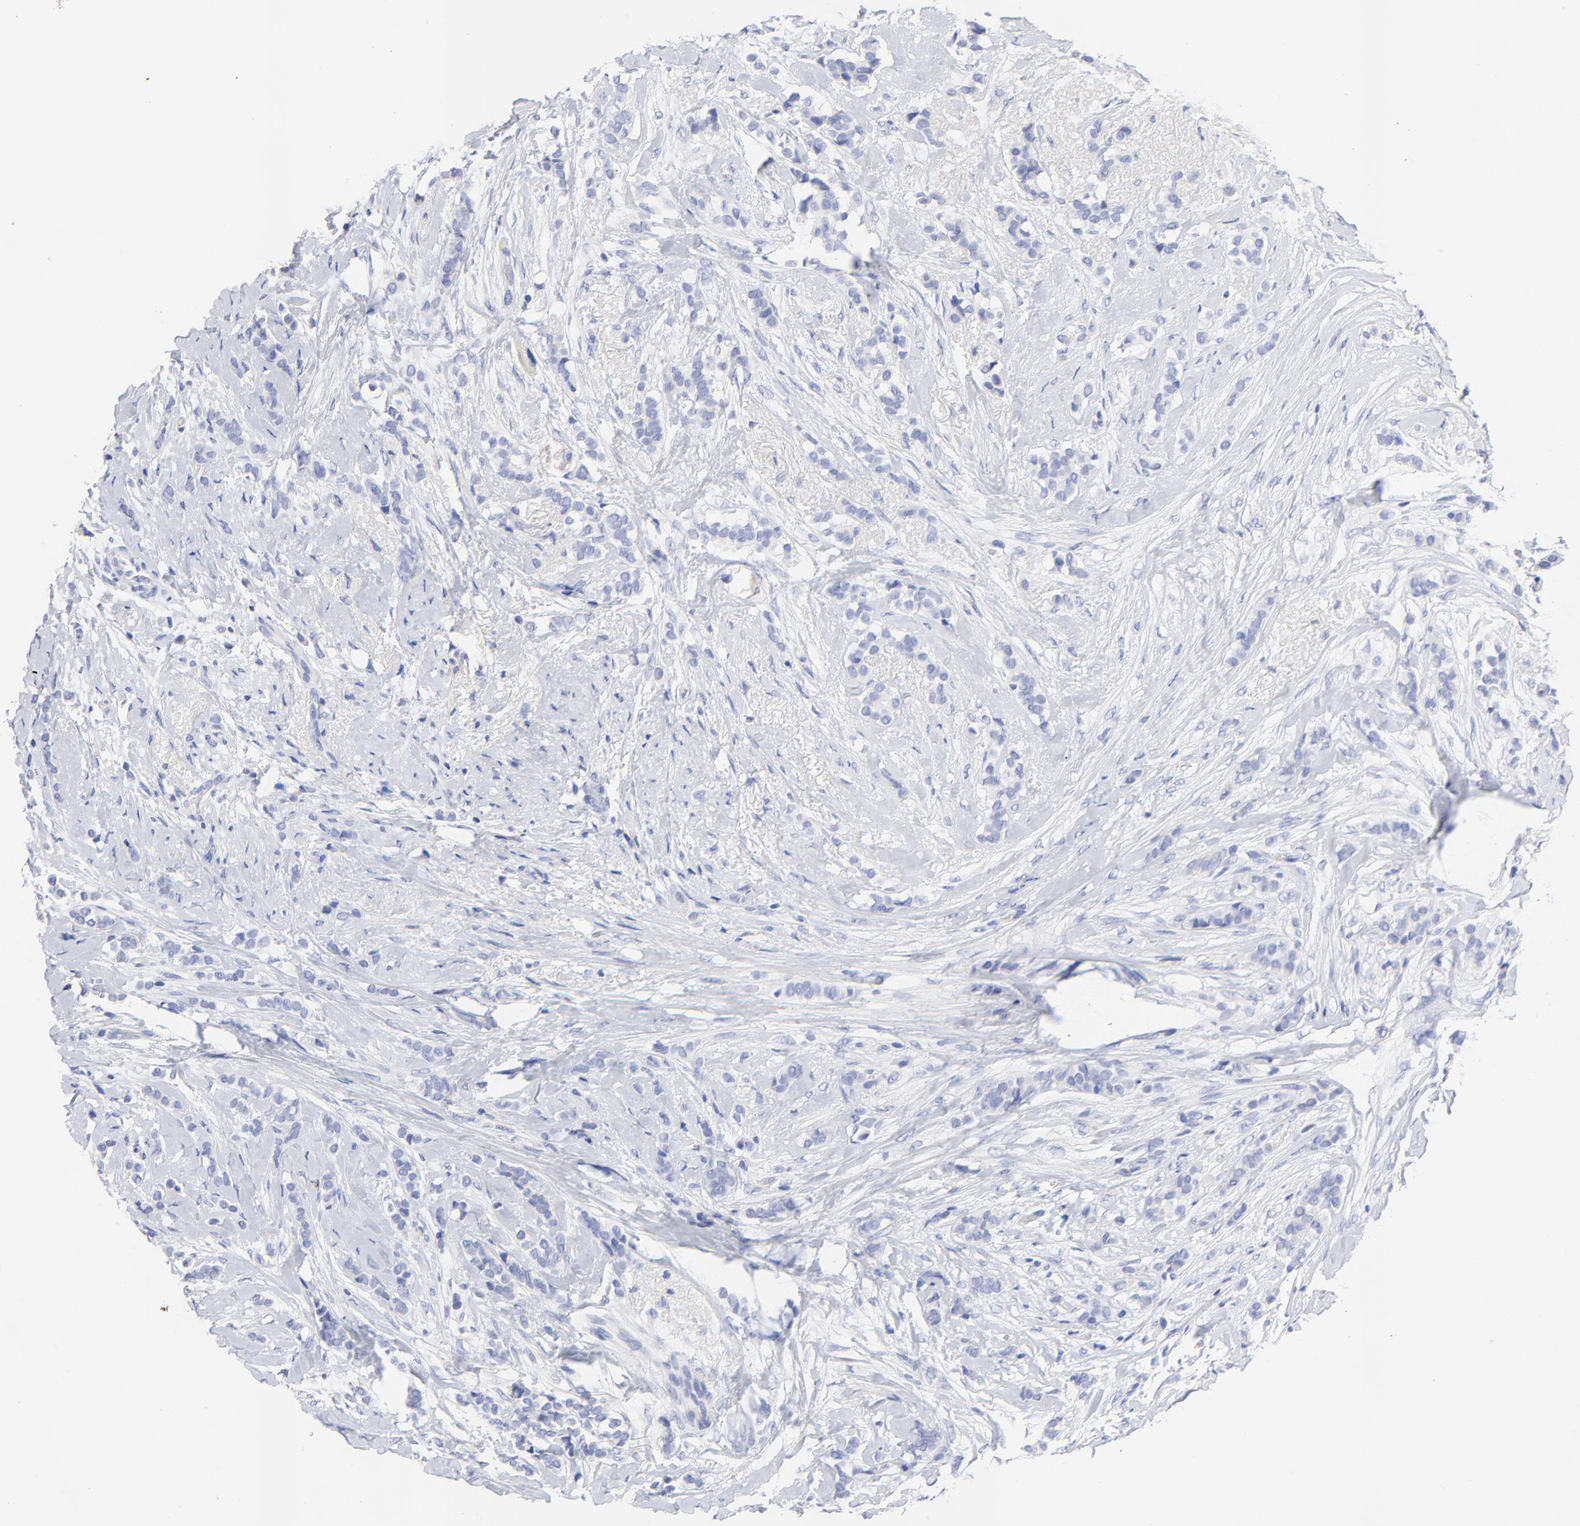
{"staining": {"intensity": "negative", "quantity": "none", "location": "none"}, "tissue": "breast cancer", "cell_type": "Tumor cells", "image_type": "cancer", "snomed": [{"axis": "morphology", "description": "Lobular carcinoma"}, {"axis": "topography", "description": "Breast"}], "caption": "Immunohistochemical staining of human breast cancer (lobular carcinoma) demonstrates no significant expression in tumor cells. The staining is performed using DAB brown chromogen with nuclei counter-stained in using hematoxylin.", "gene": "FBXO10", "patient": {"sex": "female", "age": 56}}